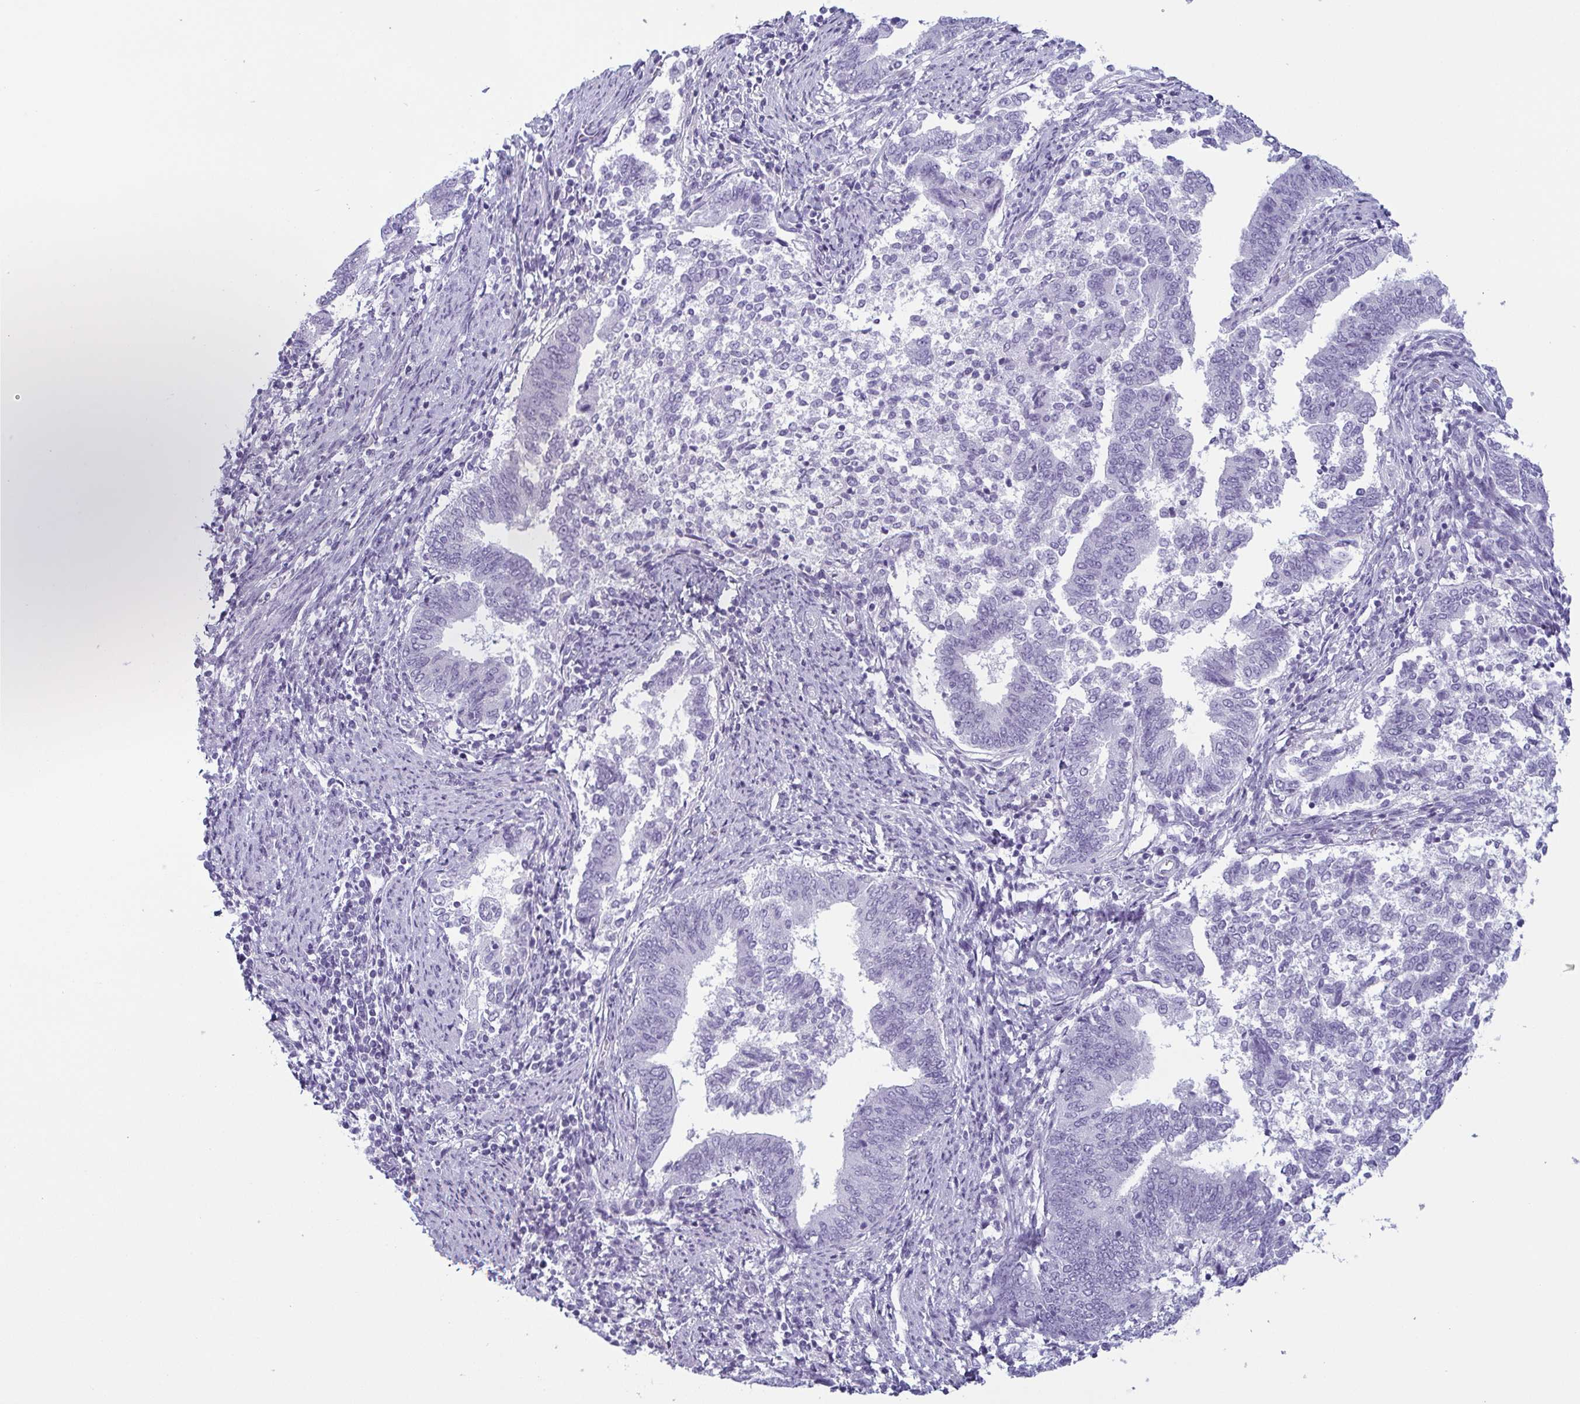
{"staining": {"intensity": "negative", "quantity": "none", "location": "none"}, "tissue": "endometrial cancer", "cell_type": "Tumor cells", "image_type": "cancer", "snomed": [{"axis": "morphology", "description": "Adenocarcinoma, NOS"}, {"axis": "topography", "description": "Endometrium"}], "caption": "This is a image of immunohistochemistry staining of endometrial cancer, which shows no expression in tumor cells.", "gene": "KRT78", "patient": {"sex": "female", "age": 65}}